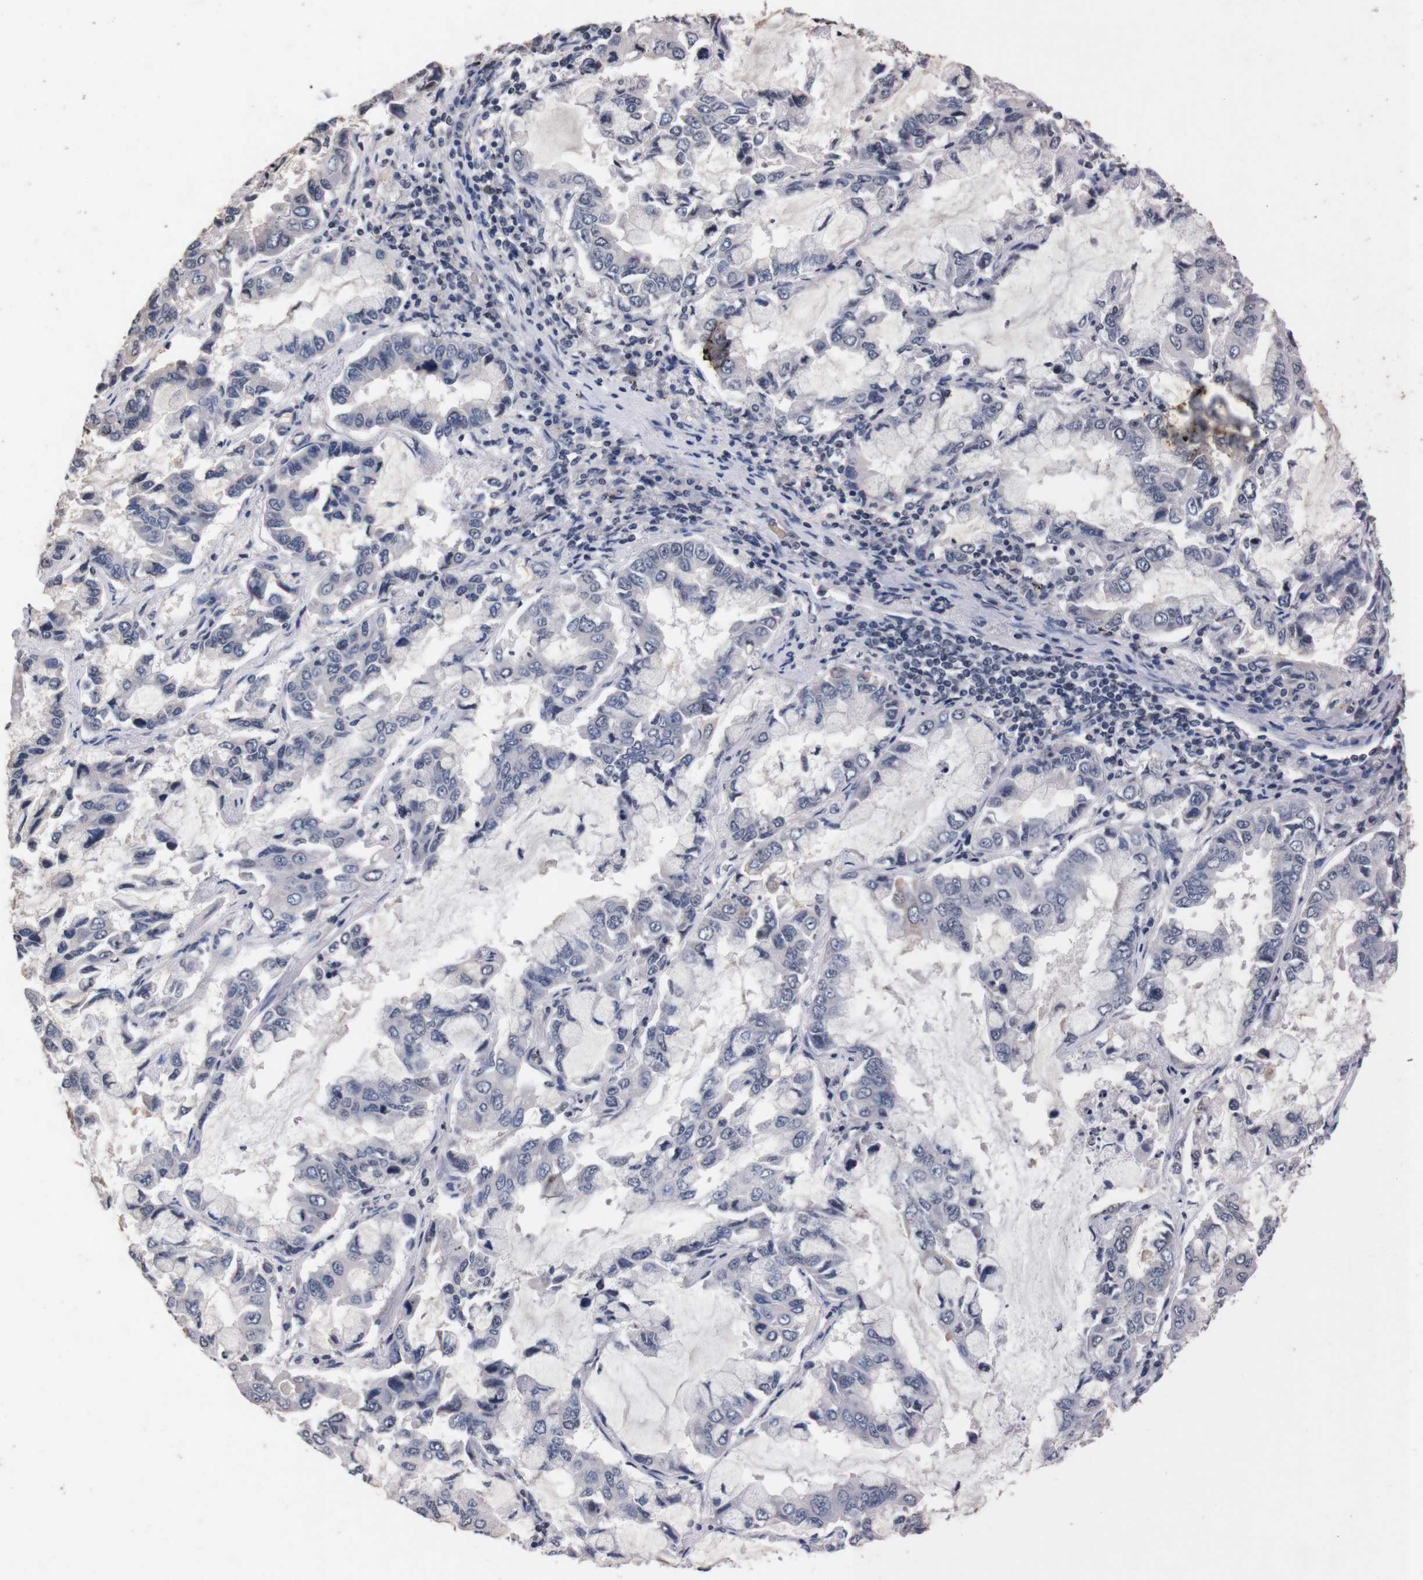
{"staining": {"intensity": "negative", "quantity": "none", "location": "none"}, "tissue": "lung cancer", "cell_type": "Tumor cells", "image_type": "cancer", "snomed": [{"axis": "morphology", "description": "Adenocarcinoma, NOS"}, {"axis": "topography", "description": "Lung"}], "caption": "Immunohistochemistry (IHC) histopathology image of neoplastic tissue: human adenocarcinoma (lung) stained with DAB demonstrates no significant protein positivity in tumor cells.", "gene": "TNFRSF21", "patient": {"sex": "male", "age": 64}}